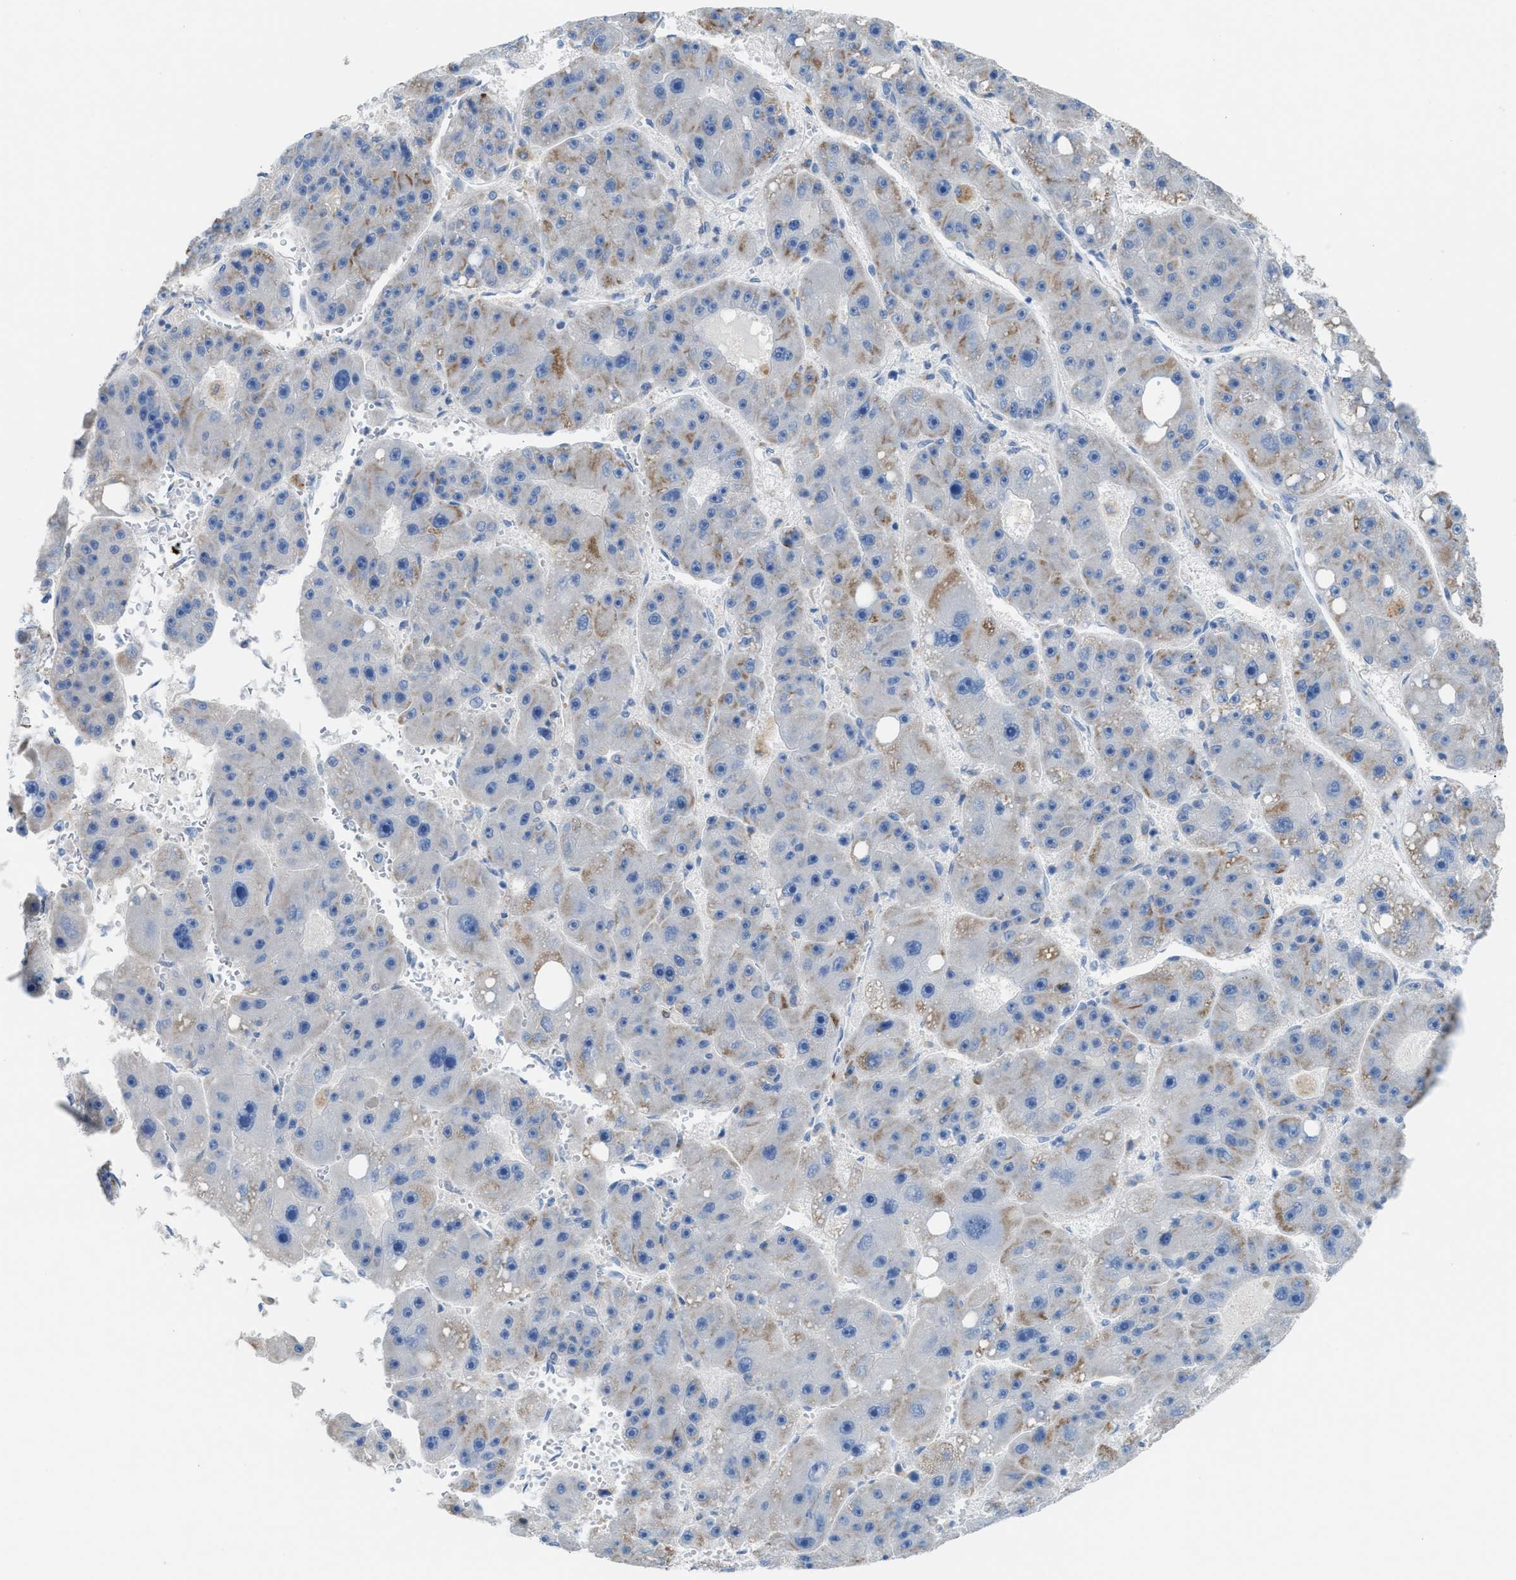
{"staining": {"intensity": "weak", "quantity": "<25%", "location": "cytoplasmic/membranous"}, "tissue": "liver cancer", "cell_type": "Tumor cells", "image_type": "cancer", "snomed": [{"axis": "morphology", "description": "Carcinoma, Hepatocellular, NOS"}, {"axis": "topography", "description": "Liver"}], "caption": "An IHC micrograph of liver cancer is shown. There is no staining in tumor cells of liver cancer.", "gene": "ASPA", "patient": {"sex": "female", "age": 61}}